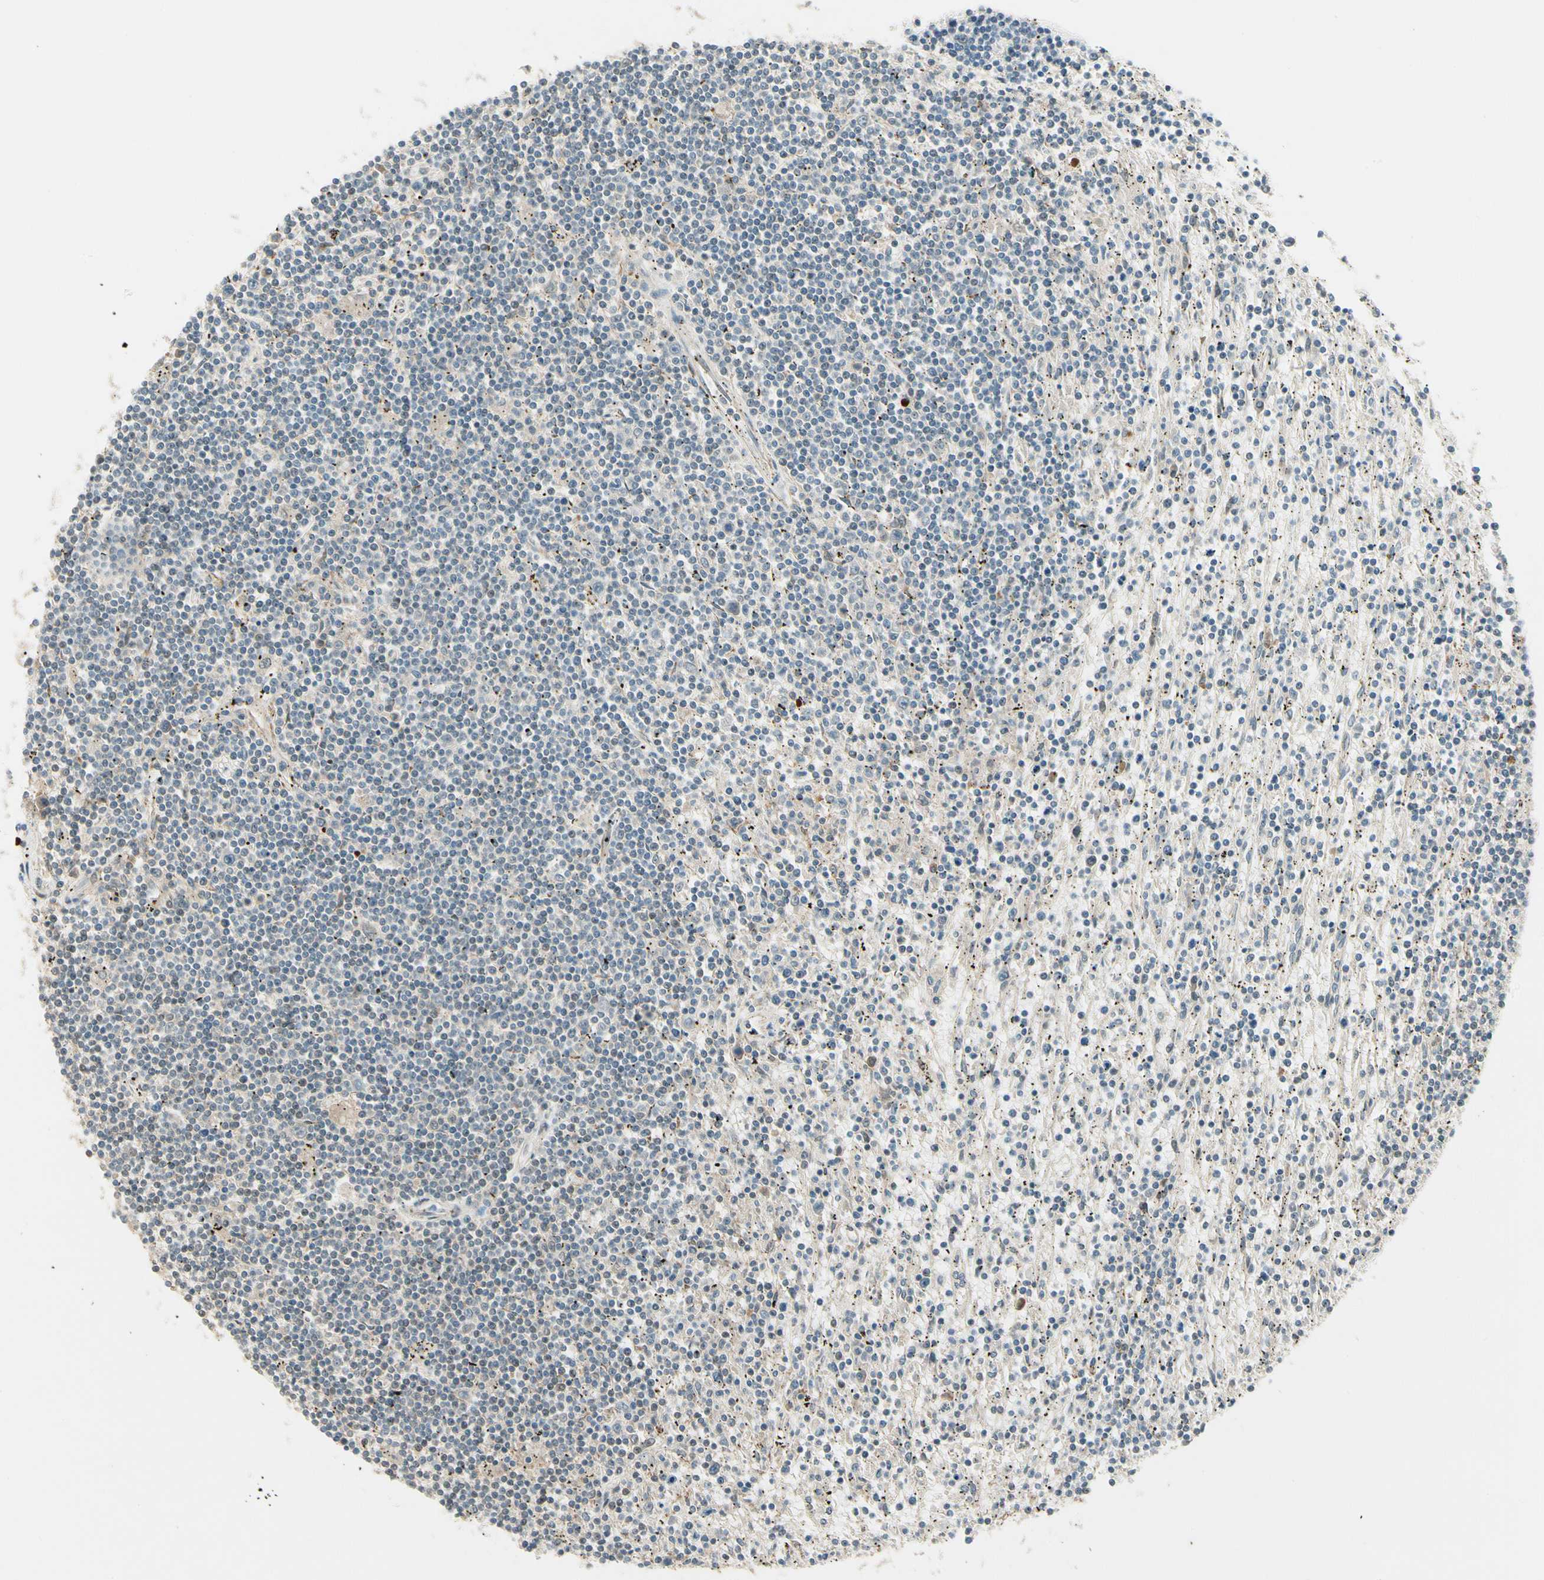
{"staining": {"intensity": "negative", "quantity": "none", "location": "none"}, "tissue": "lymphoma", "cell_type": "Tumor cells", "image_type": "cancer", "snomed": [{"axis": "morphology", "description": "Malignant lymphoma, non-Hodgkin's type, Low grade"}, {"axis": "topography", "description": "Spleen"}], "caption": "This photomicrograph is of lymphoma stained with immunohistochemistry (IHC) to label a protein in brown with the nuclei are counter-stained blue. There is no positivity in tumor cells.", "gene": "EPHB3", "patient": {"sex": "male", "age": 76}}